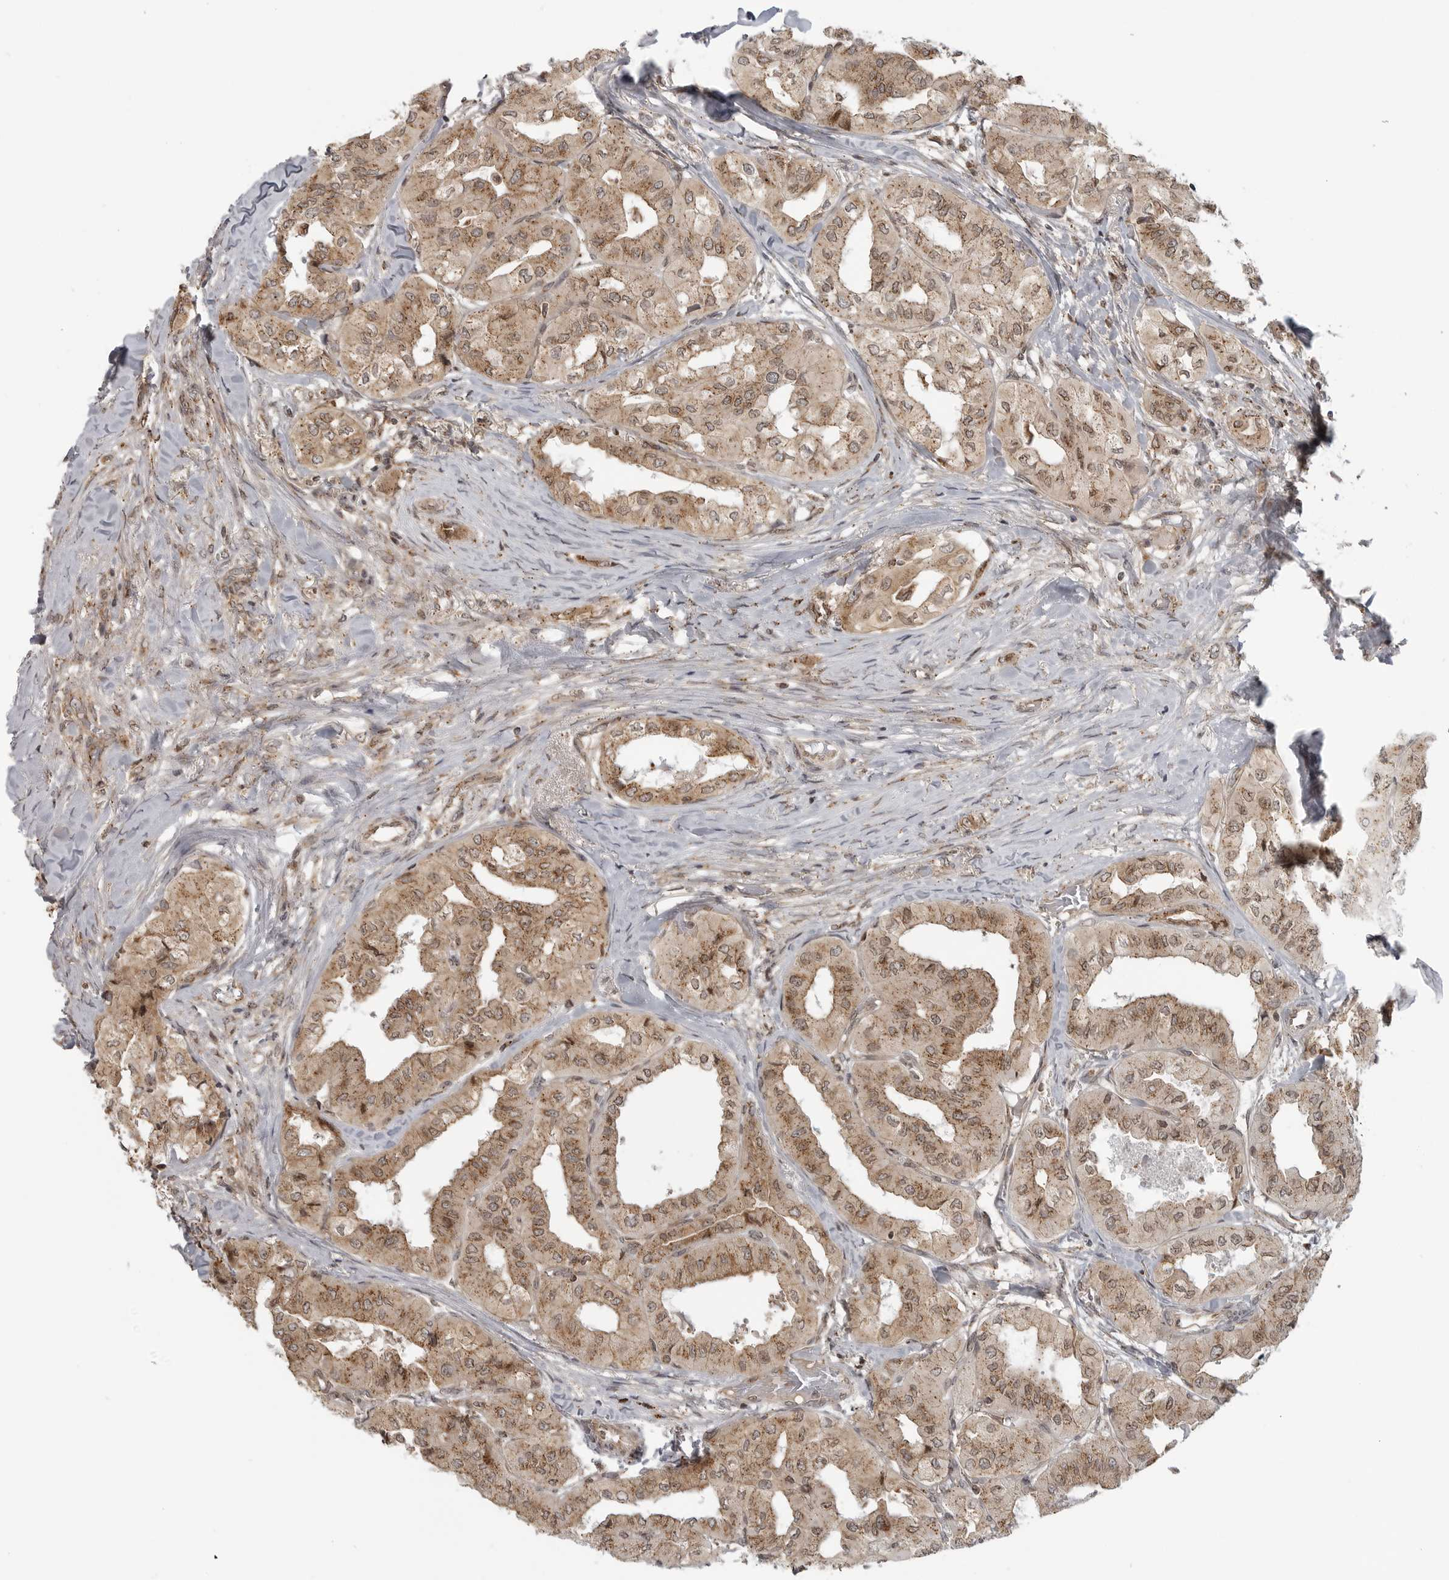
{"staining": {"intensity": "moderate", "quantity": ">75%", "location": "cytoplasmic/membranous"}, "tissue": "thyroid cancer", "cell_type": "Tumor cells", "image_type": "cancer", "snomed": [{"axis": "morphology", "description": "Papillary adenocarcinoma, NOS"}, {"axis": "topography", "description": "Thyroid gland"}], "caption": "A brown stain labels moderate cytoplasmic/membranous expression of a protein in thyroid papillary adenocarcinoma tumor cells. The staining is performed using DAB brown chromogen to label protein expression. The nuclei are counter-stained blue using hematoxylin.", "gene": "COPA", "patient": {"sex": "female", "age": 59}}